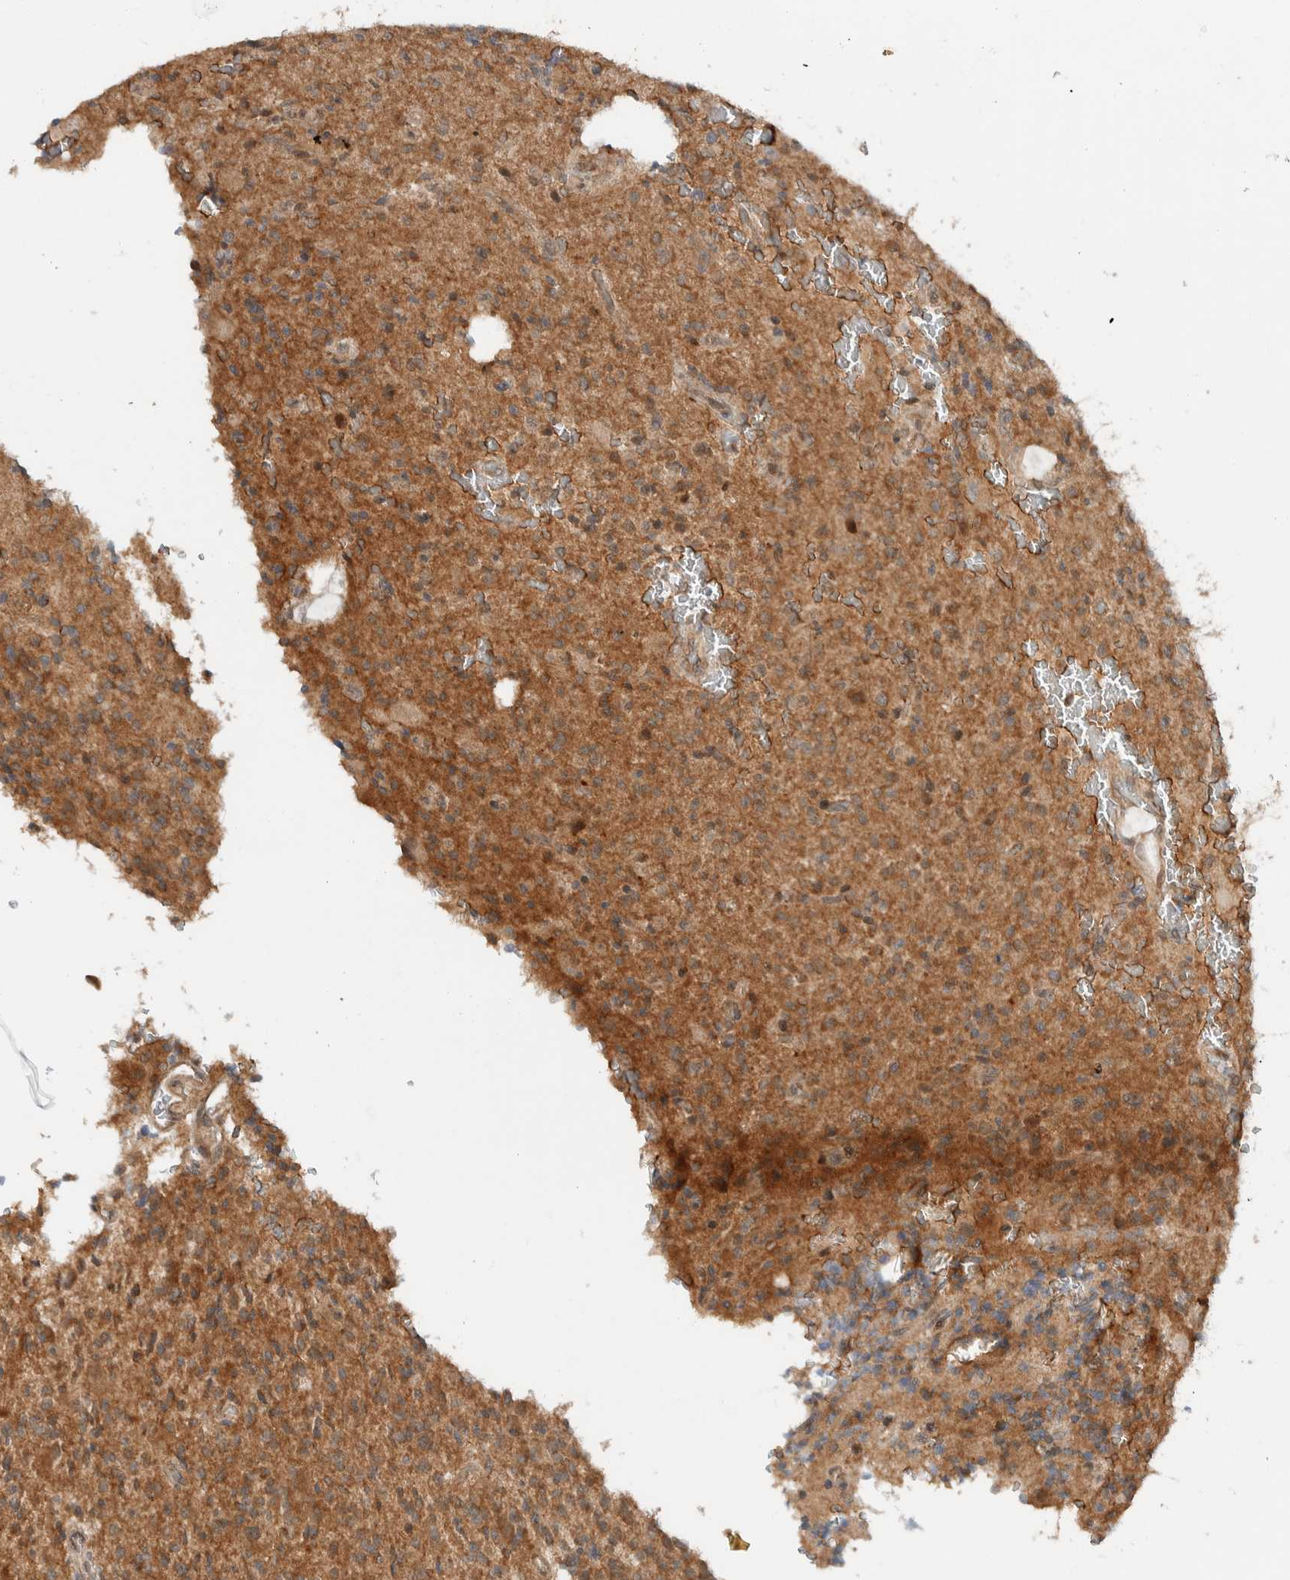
{"staining": {"intensity": "moderate", "quantity": ">75%", "location": "cytoplasmic/membranous"}, "tissue": "glioma", "cell_type": "Tumor cells", "image_type": "cancer", "snomed": [{"axis": "morphology", "description": "Glioma, malignant, High grade"}, {"axis": "topography", "description": "Brain"}], "caption": "Malignant high-grade glioma was stained to show a protein in brown. There is medium levels of moderate cytoplasmic/membranous staining in about >75% of tumor cells.", "gene": "KLHL6", "patient": {"sex": "male", "age": 34}}